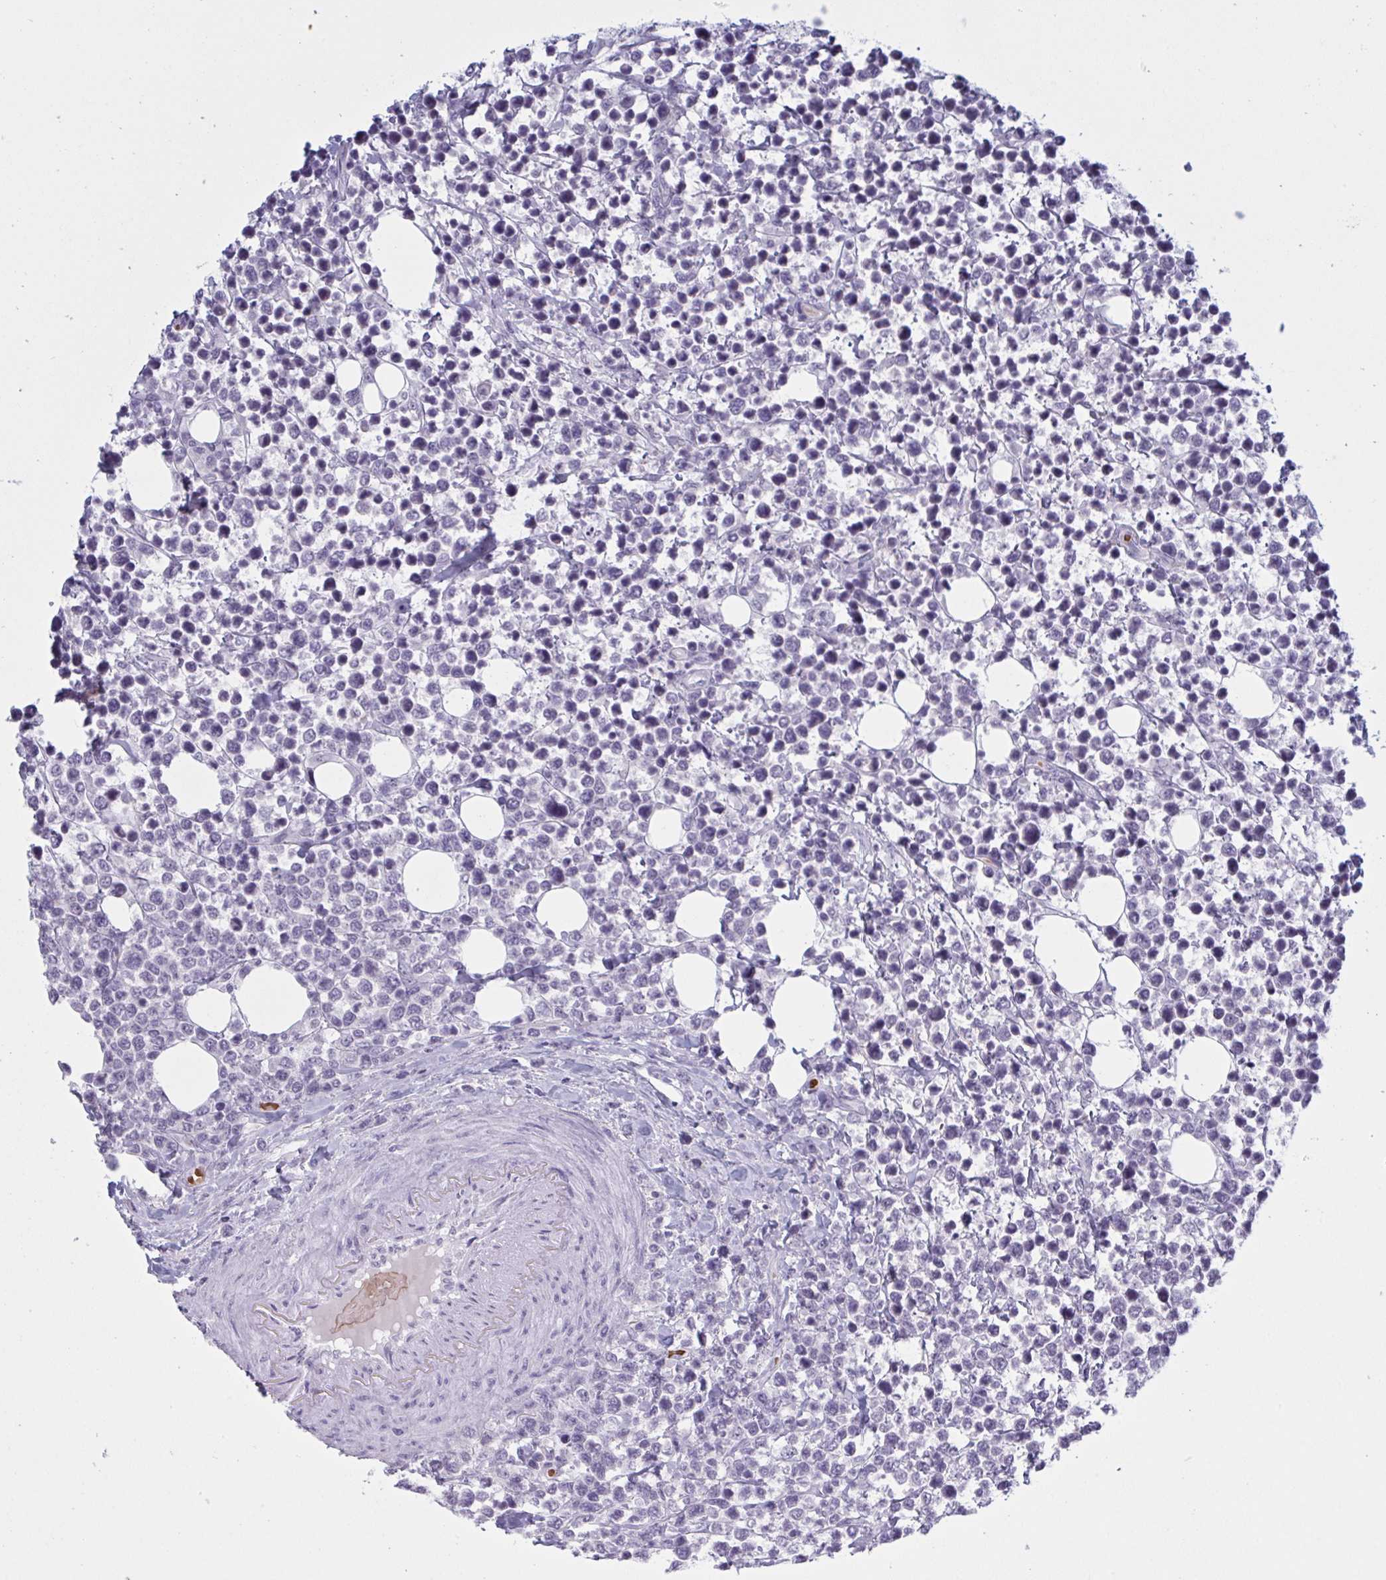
{"staining": {"intensity": "negative", "quantity": "none", "location": "none"}, "tissue": "lymphoma", "cell_type": "Tumor cells", "image_type": "cancer", "snomed": [{"axis": "morphology", "description": "Malignant lymphoma, non-Hodgkin's type, Low grade"}, {"axis": "topography", "description": "Lymph node"}], "caption": "Protein analysis of lymphoma demonstrates no significant staining in tumor cells.", "gene": "HSD11B2", "patient": {"sex": "male", "age": 60}}